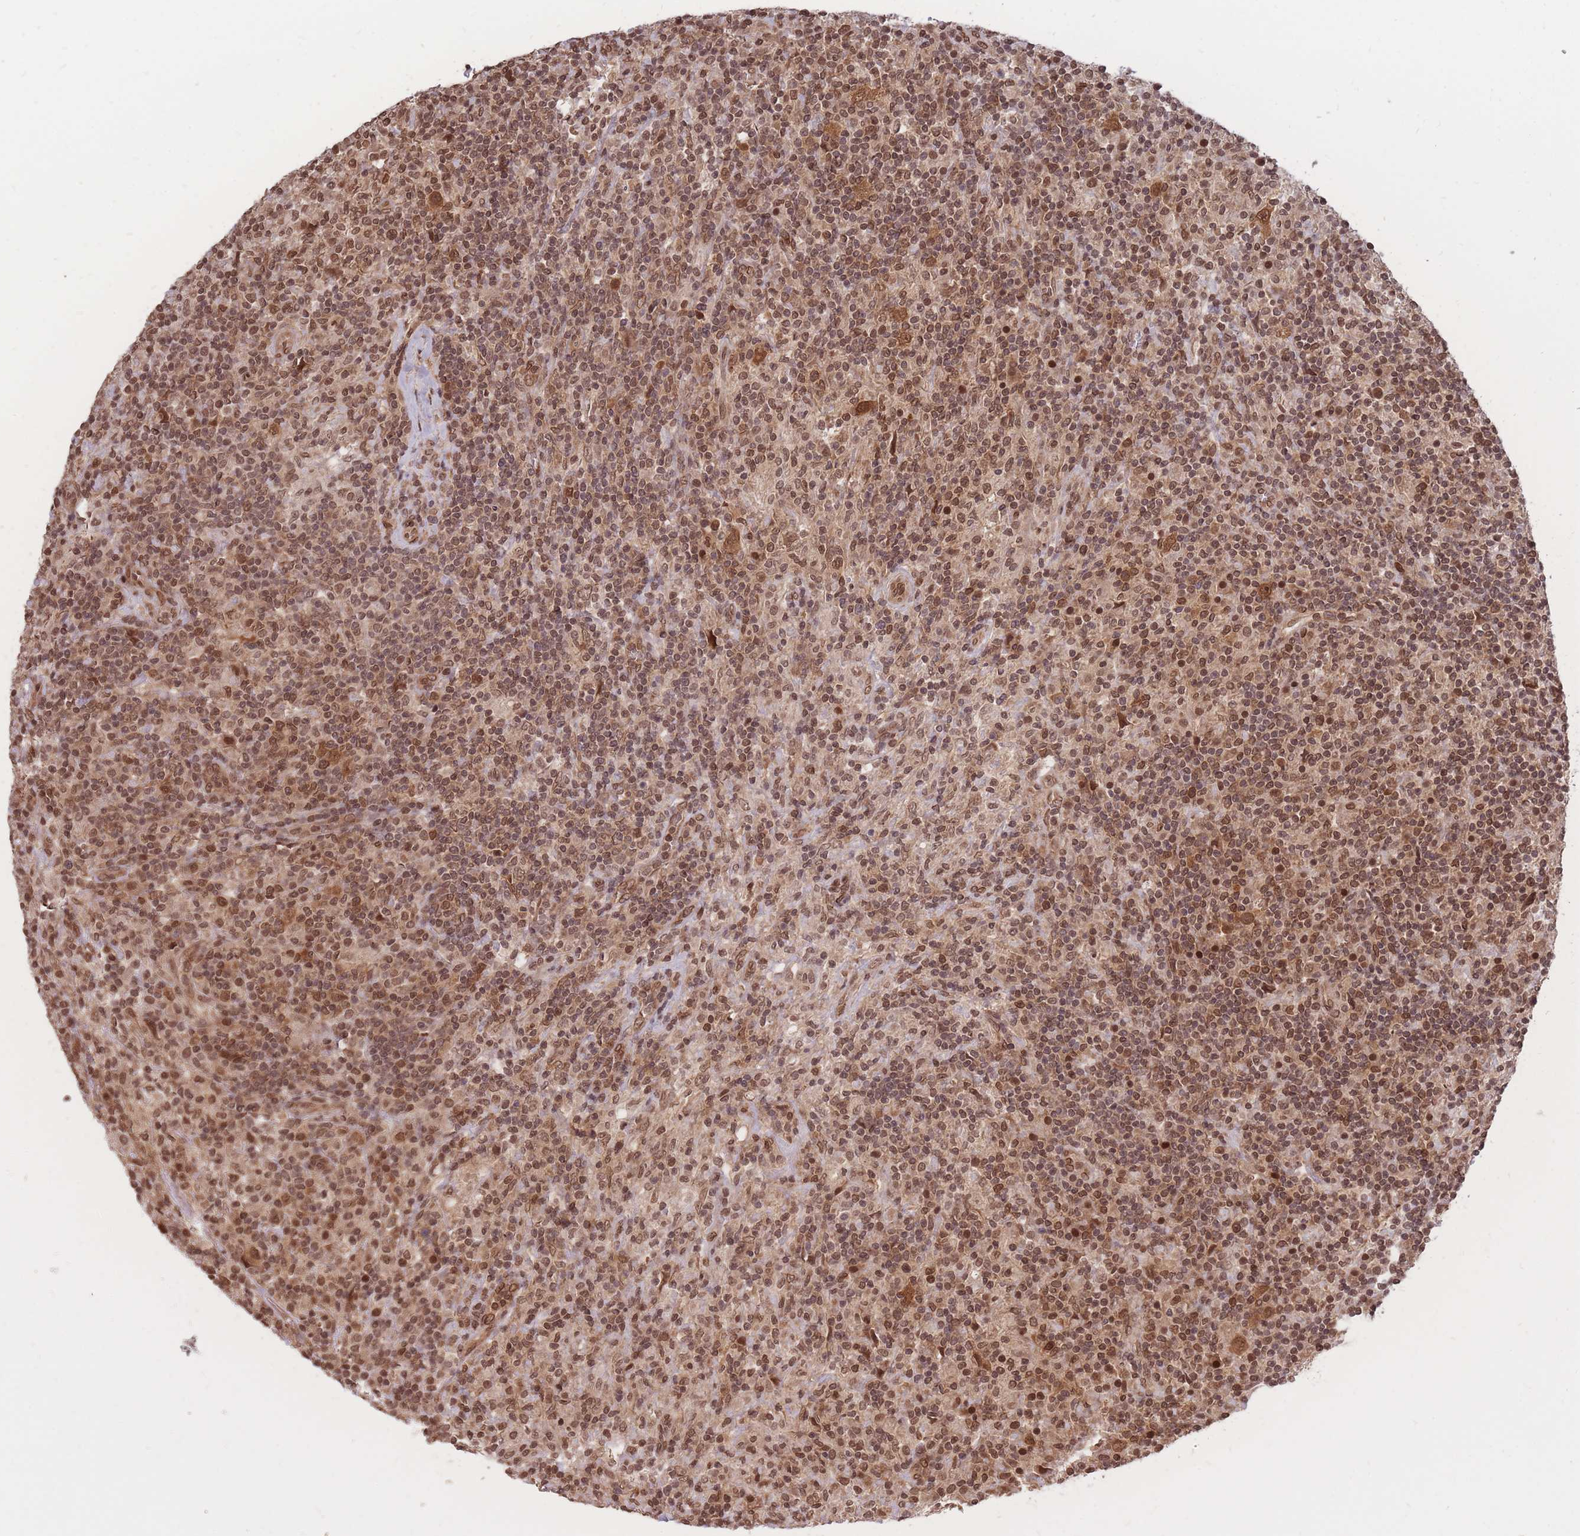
{"staining": {"intensity": "moderate", "quantity": ">75%", "location": "cytoplasmic/membranous,nuclear"}, "tissue": "lymphoma", "cell_type": "Tumor cells", "image_type": "cancer", "snomed": [{"axis": "morphology", "description": "Hodgkin's disease, NOS"}, {"axis": "topography", "description": "Lymph node"}], "caption": "Protein analysis of lymphoma tissue demonstrates moderate cytoplasmic/membranous and nuclear positivity in approximately >75% of tumor cells.", "gene": "SRA1", "patient": {"sex": "male", "age": 70}}